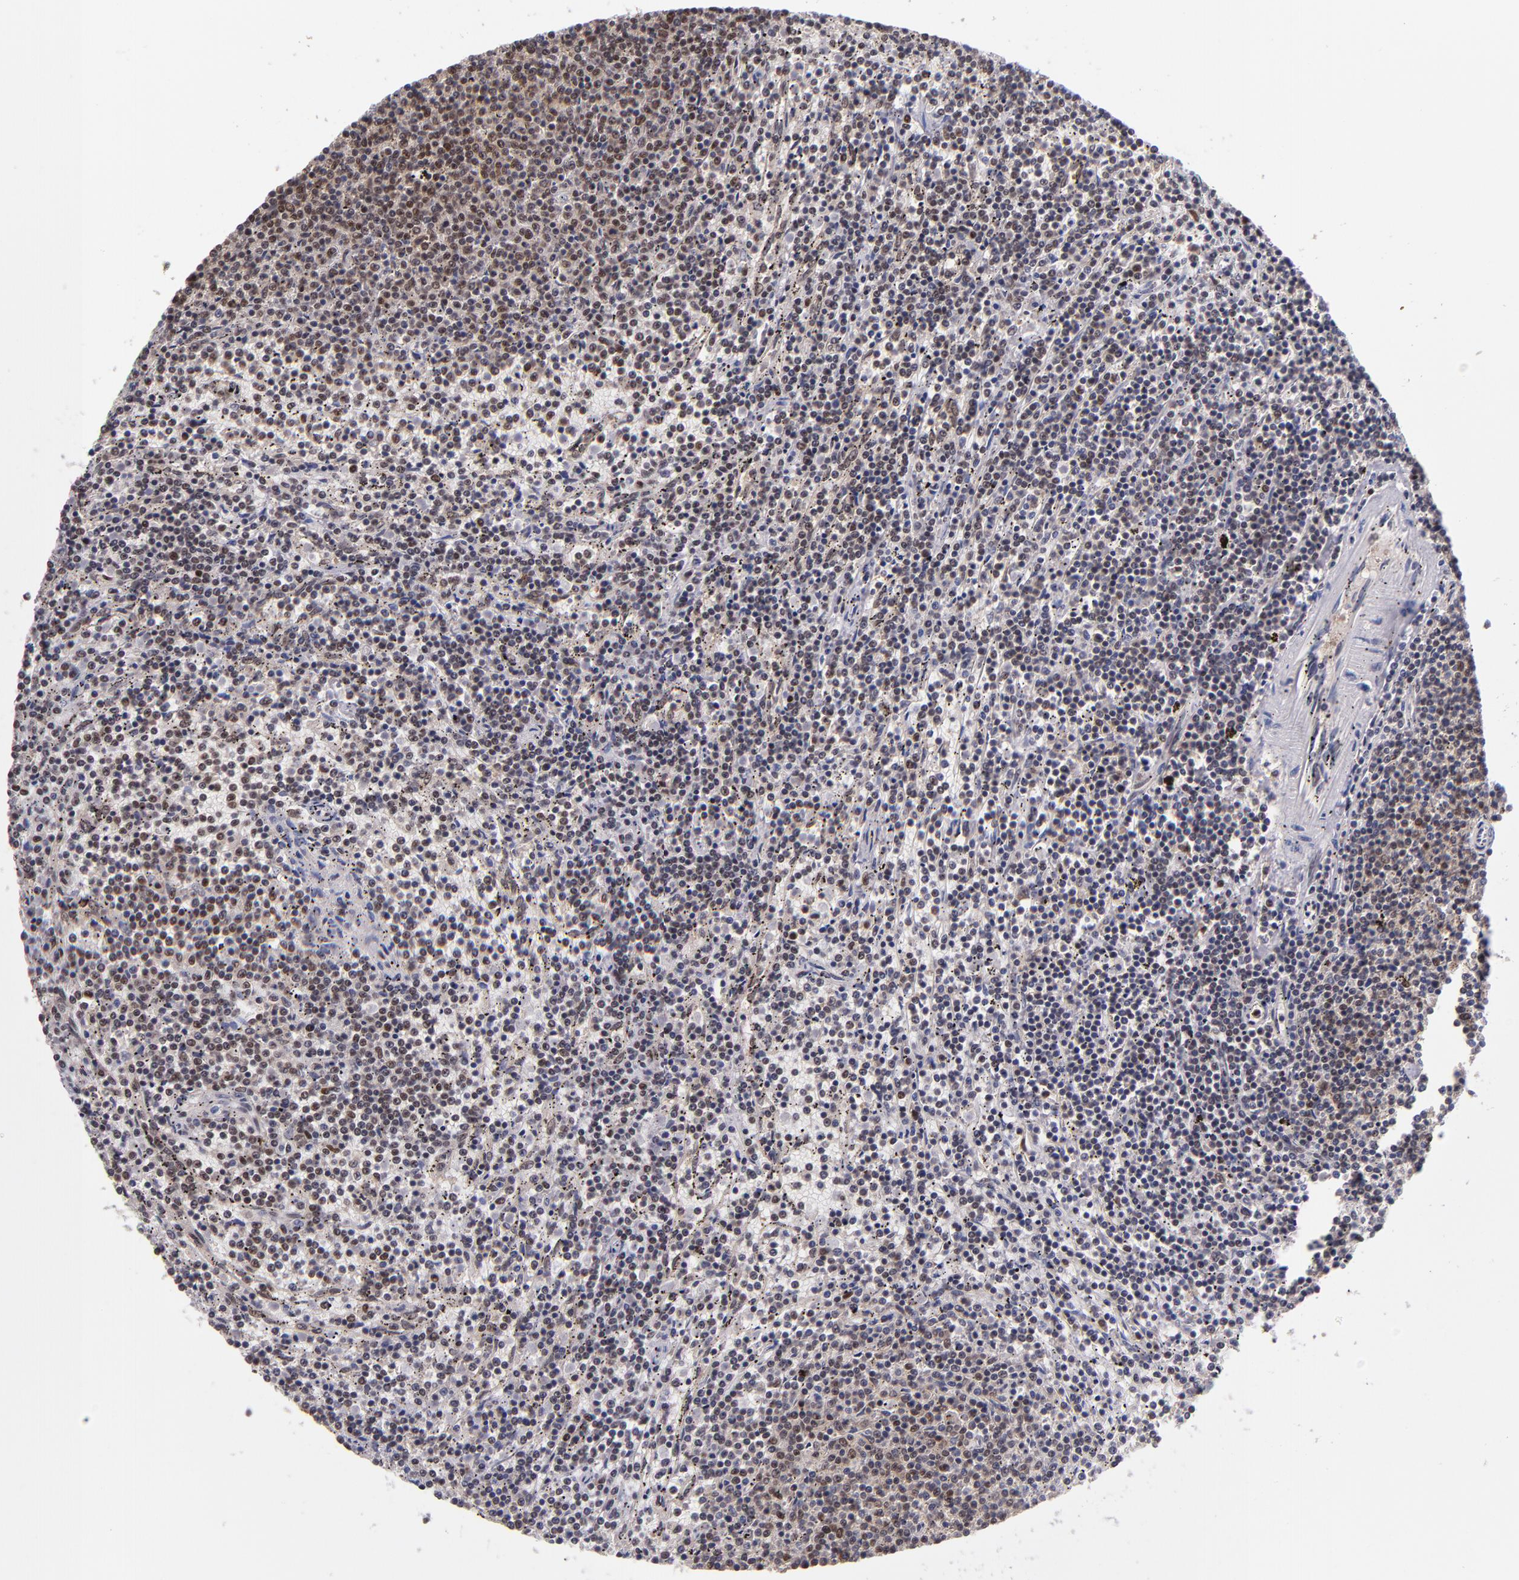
{"staining": {"intensity": "moderate", "quantity": ">75%", "location": "nuclear"}, "tissue": "lymphoma", "cell_type": "Tumor cells", "image_type": "cancer", "snomed": [{"axis": "morphology", "description": "Malignant lymphoma, non-Hodgkin's type, Low grade"}, {"axis": "topography", "description": "Spleen"}], "caption": "The image shows a brown stain indicating the presence of a protein in the nuclear of tumor cells in low-grade malignant lymphoma, non-Hodgkin's type. (Brightfield microscopy of DAB IHC at high magnification).", "gene": "EP300", "patient": {"sex": "female", "age": 50}}